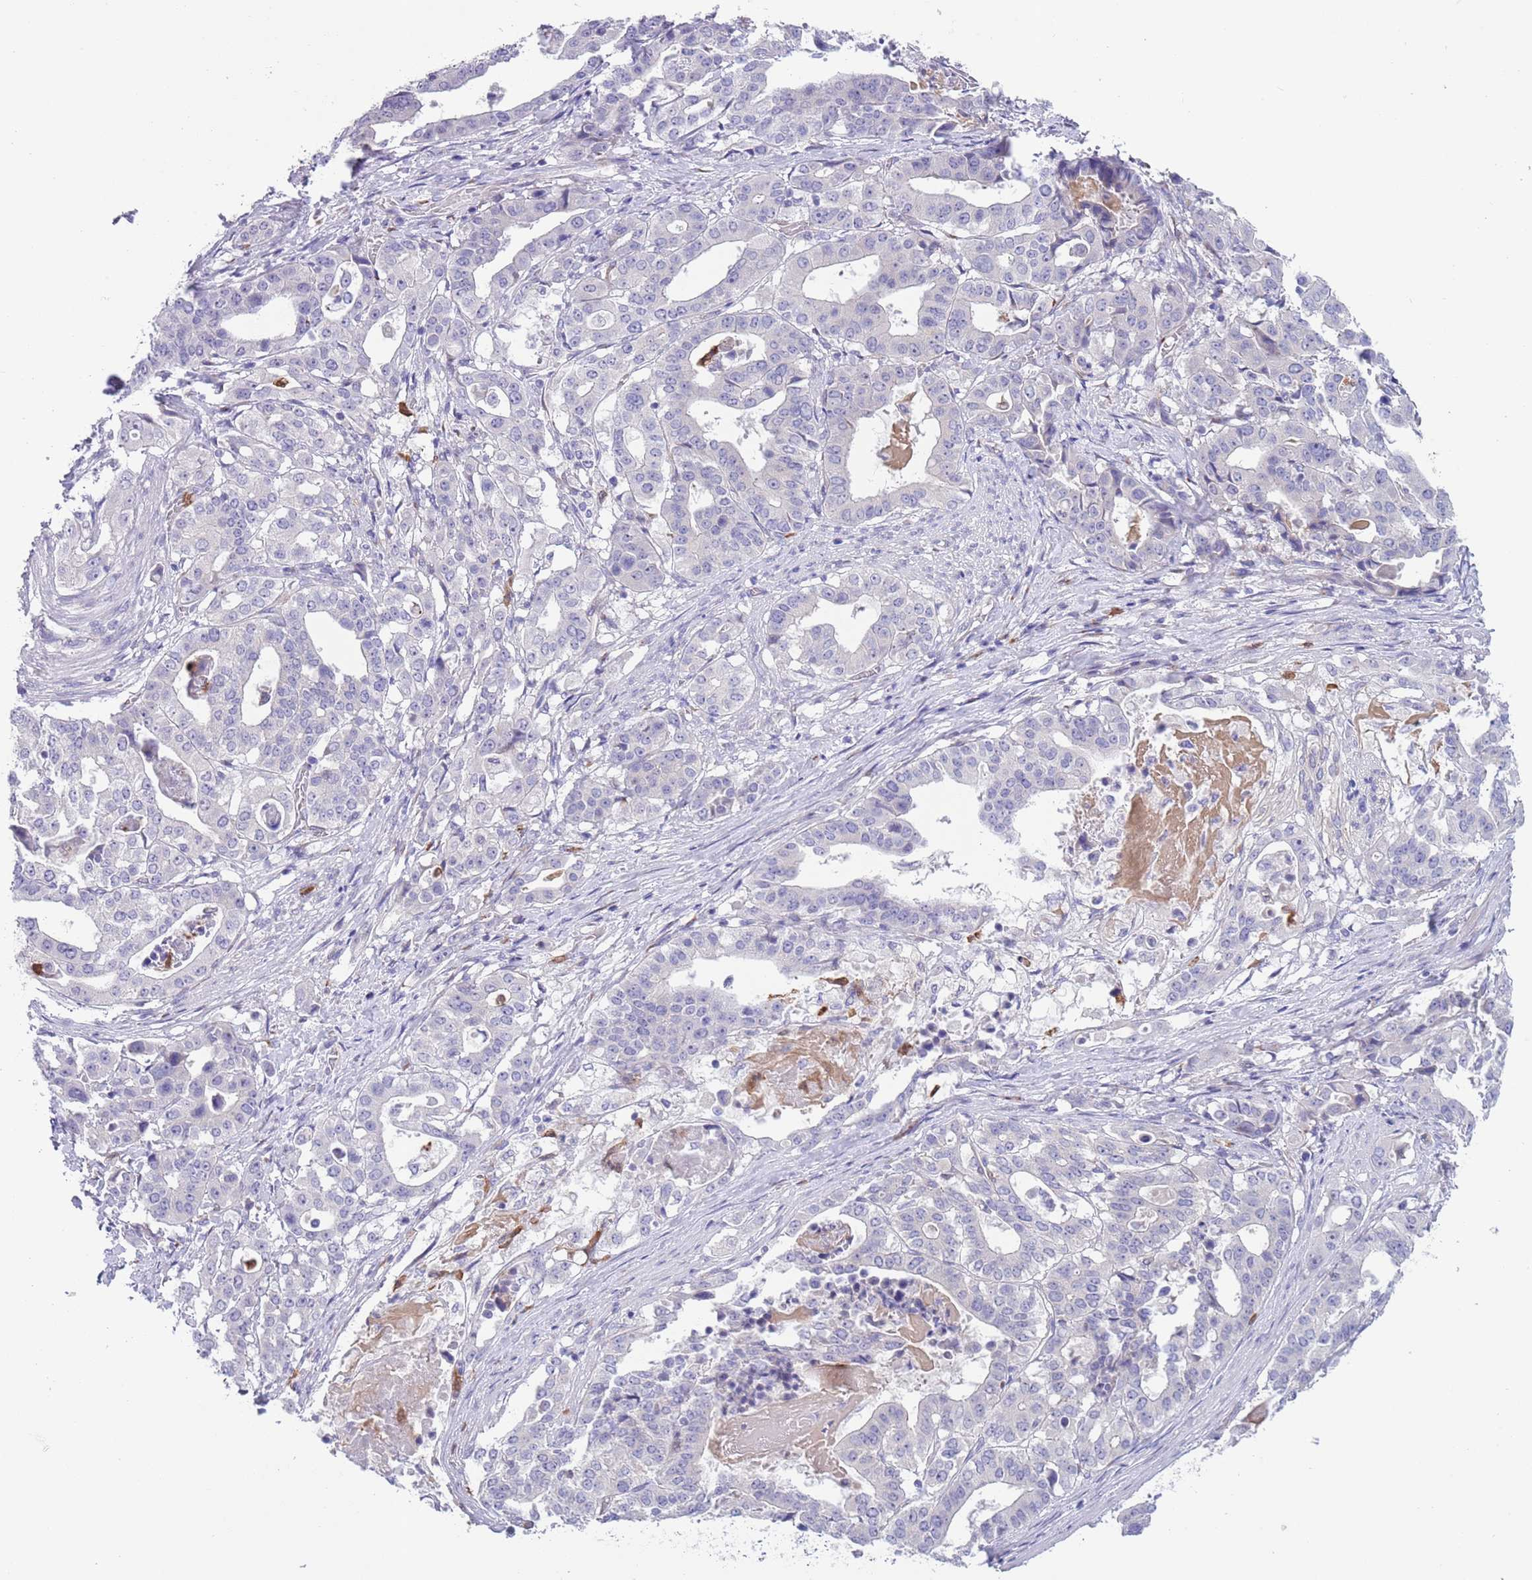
{"staining": {"intensity": "negative", "quantity": "none", "location": "none"}, "tissue": "stomach cancer", "cell_type": "Tumor cells", "image_type": "cancer", "snomed": [{"axis": "morphology", "description": "Adenocarcinoma, NOS"}, {"axis": "topography", "description": "Stomach"}], "caption": "IHC histopathology image of human adenocarcinoma (stomach) stained for a protein (brown), which demonstrates no staining in tumor cells.", "gene": "ZFP2", "patient": {"sex": "male", "age": 48}}